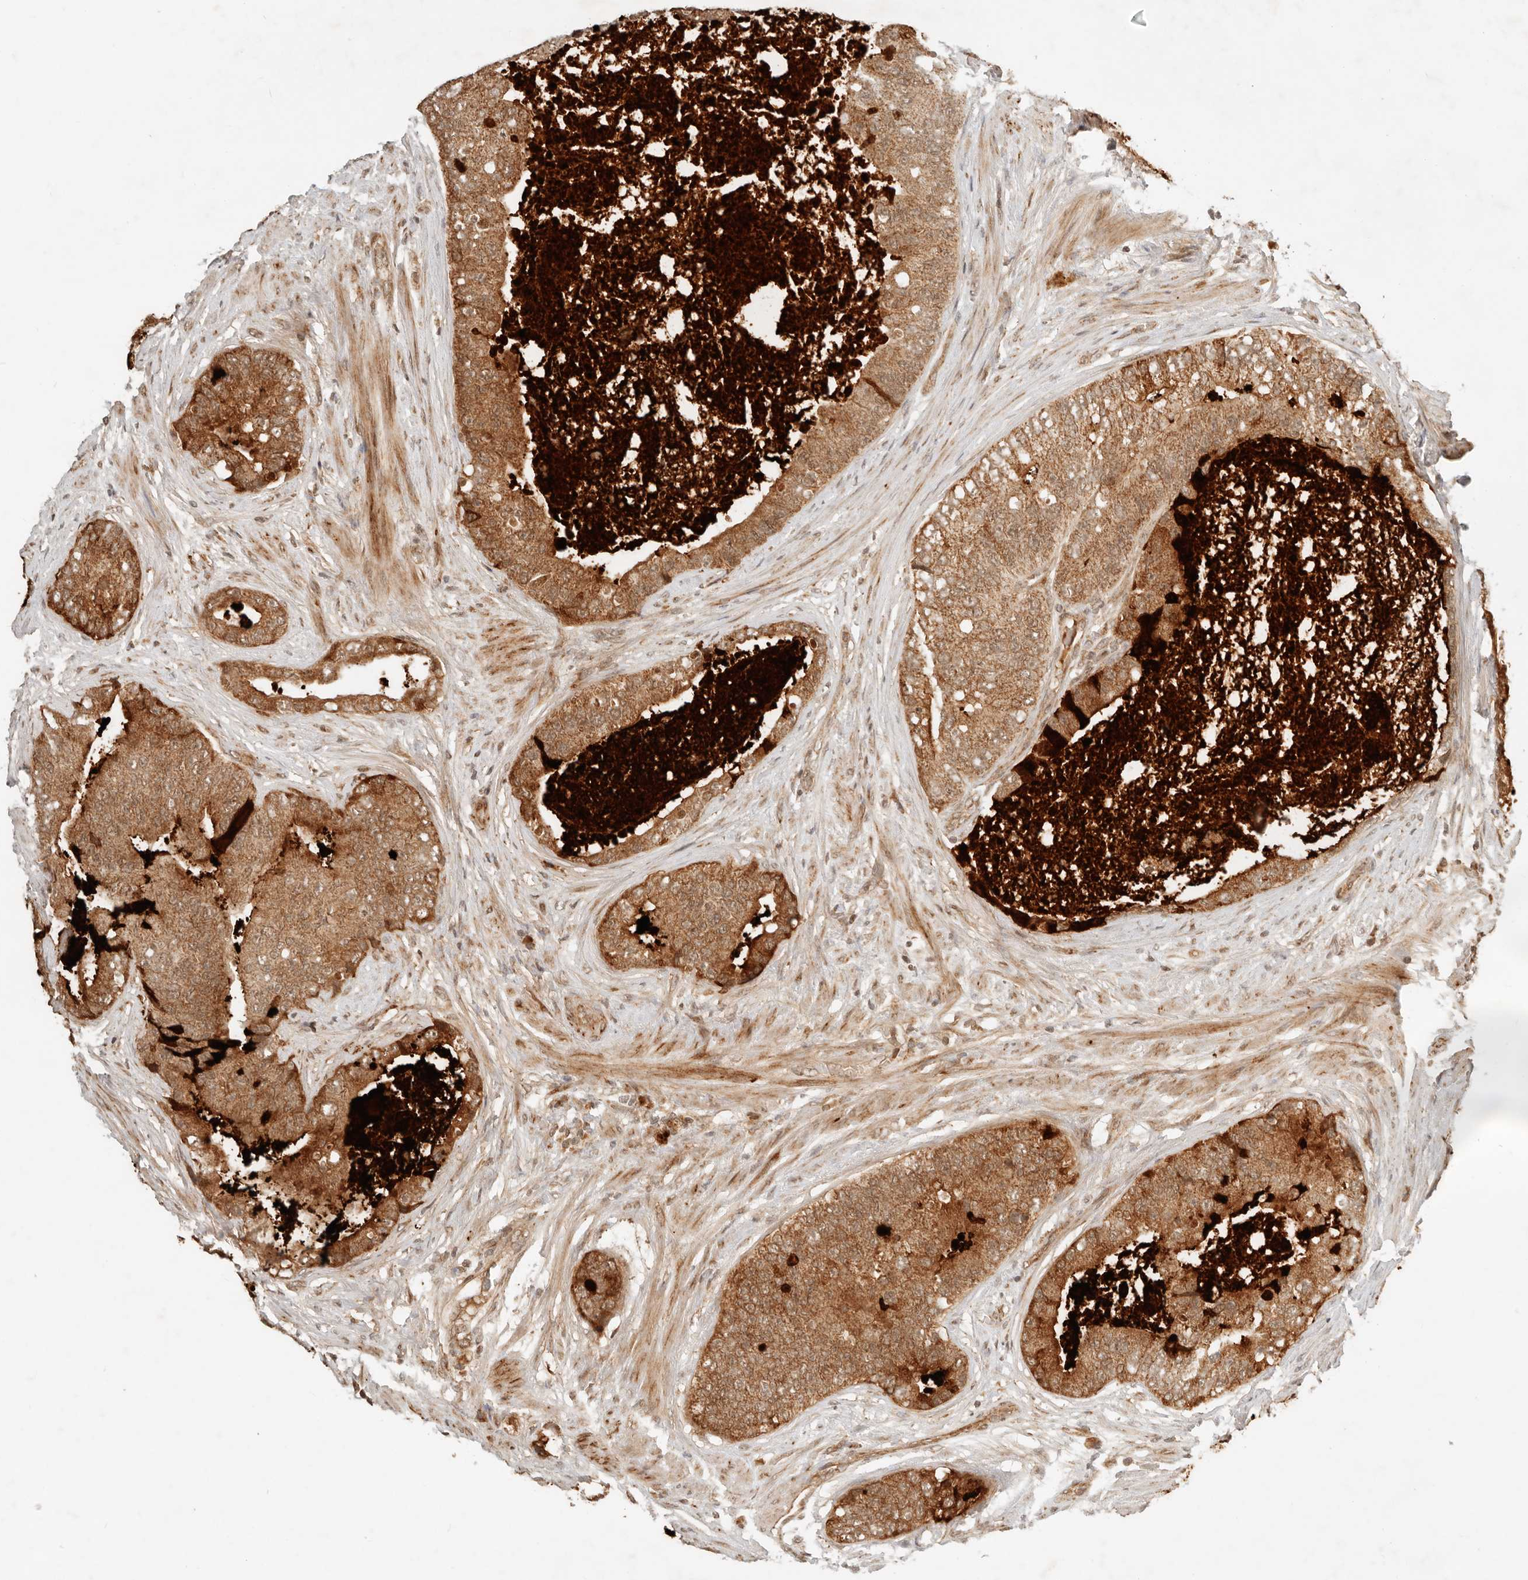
{"staining": {"intensity": "moderate", "quantity": ">75%", "location": "cytoplasmic/membranous"}, "tissue": "prostate cancer", "cell_type": "Tumor cells", "image_type": "cancer", "snomed": [{"axis": "morphology", "description": "Adenocarcinoma, High grade"}, {"axis": "topography", "description": "Prostate"}], "caption": "Adenocarcinoma (high-grade) (prostate) was stained to show a protein in brown. There is medium levels of moderate cytoplasmic/membranous staining in about >75% of tumor cells. Nuclei are stained in blue.", "gene": "BAALC", "patient": {"sex": "male", "age": 70}}